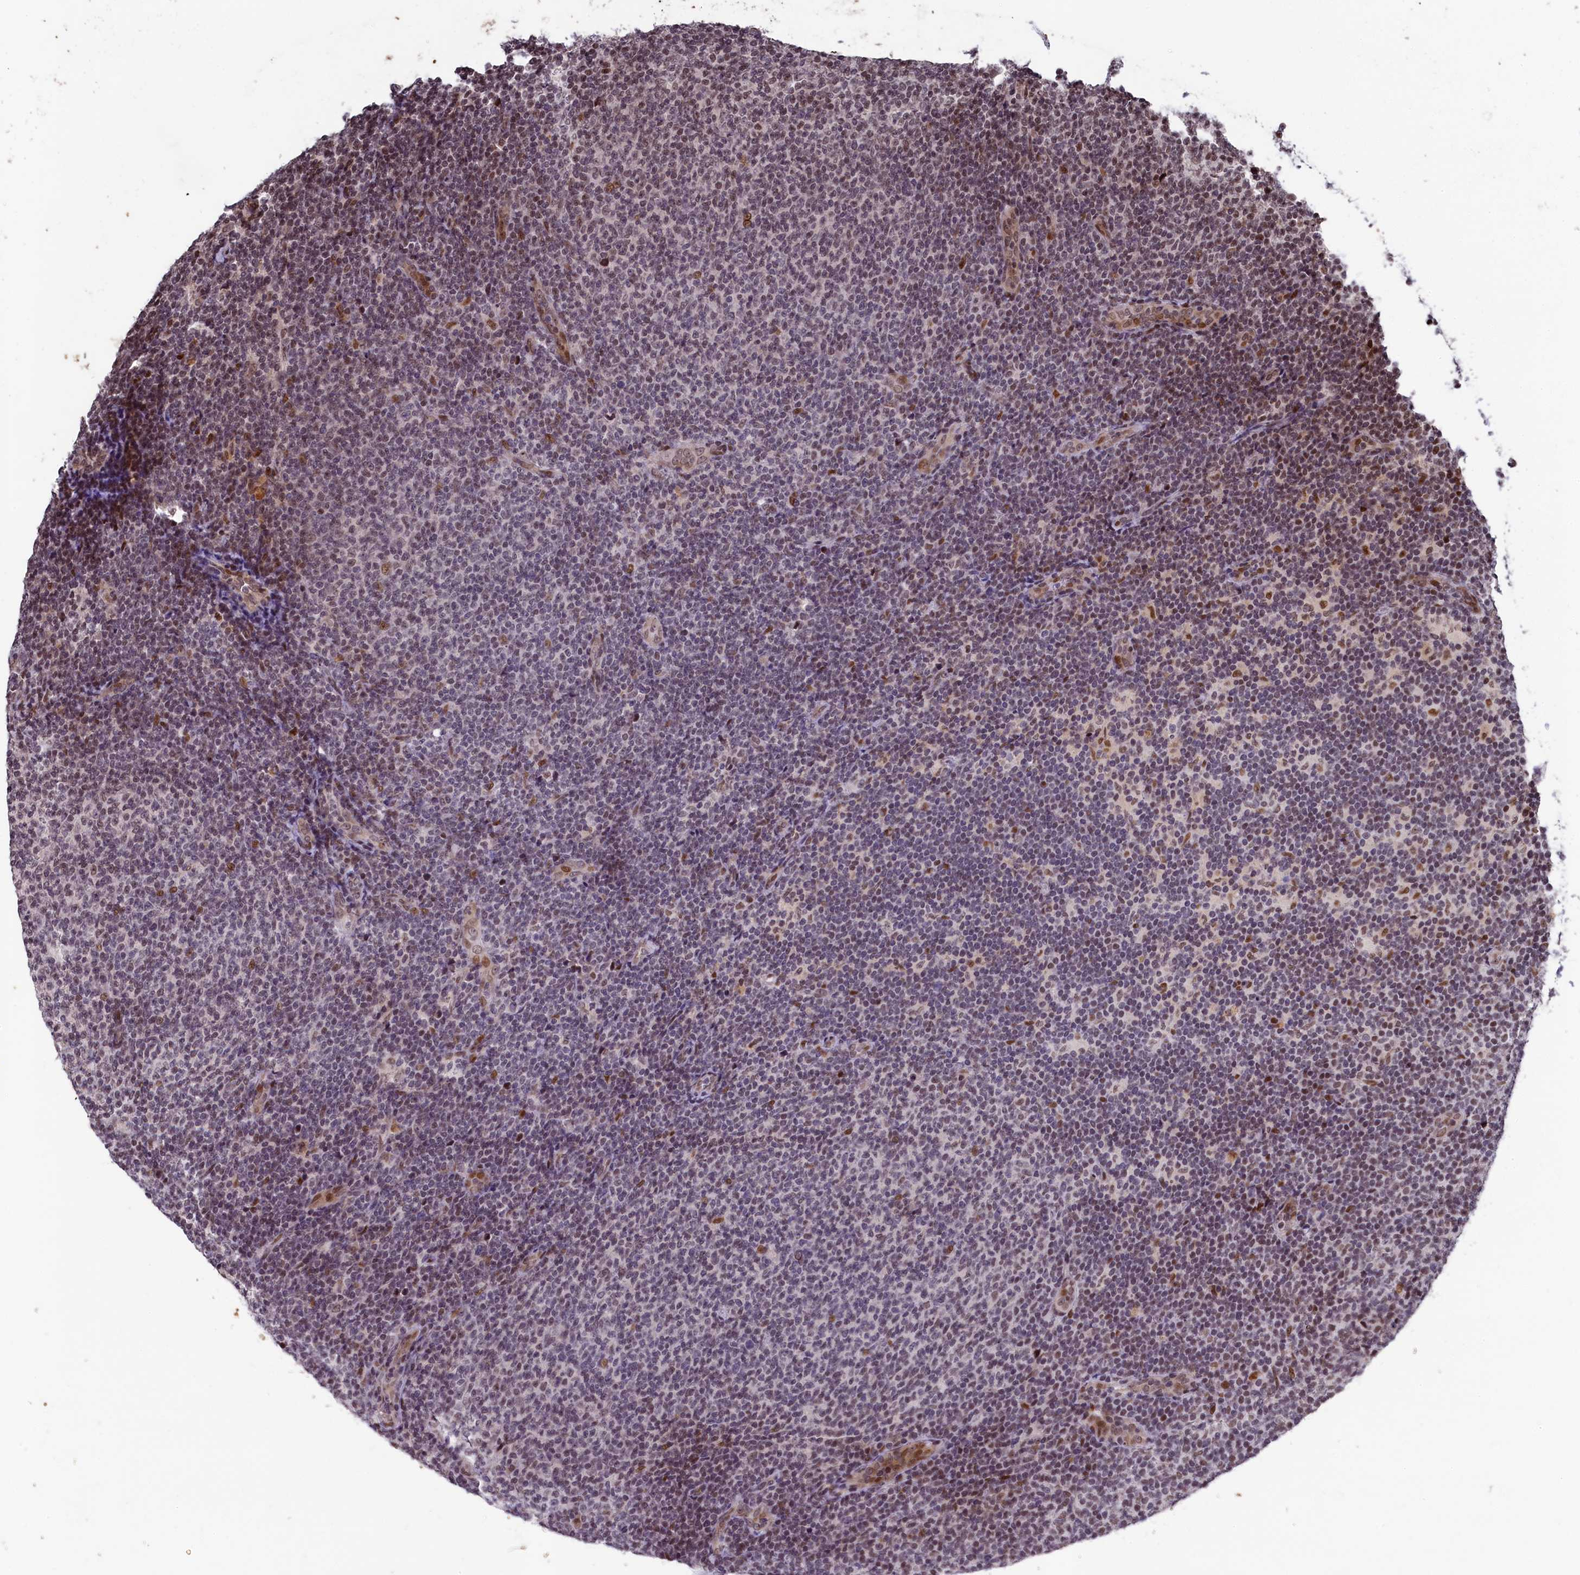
{"staining": {"intensity": "moderate", "quantity": "25%-75%", "location": "nuclear"}, "tissue": "lymphoma", "cell_type": "Tumor cells", "image_type": "cancer", "snomed": [{"axis": "morphology", "description": "Malignant lymphoma, non-Hodgkin's type, Low grade"}, {"axis": "topography", "description": "Lymph node"}], "caption": "Protein staining of lymphoma tissue shows moderate nuclear staining in approximately 25%-75% of tumor cells.", "gene": "FAM217B", "patient": {"sex": "male", "age": 66}}